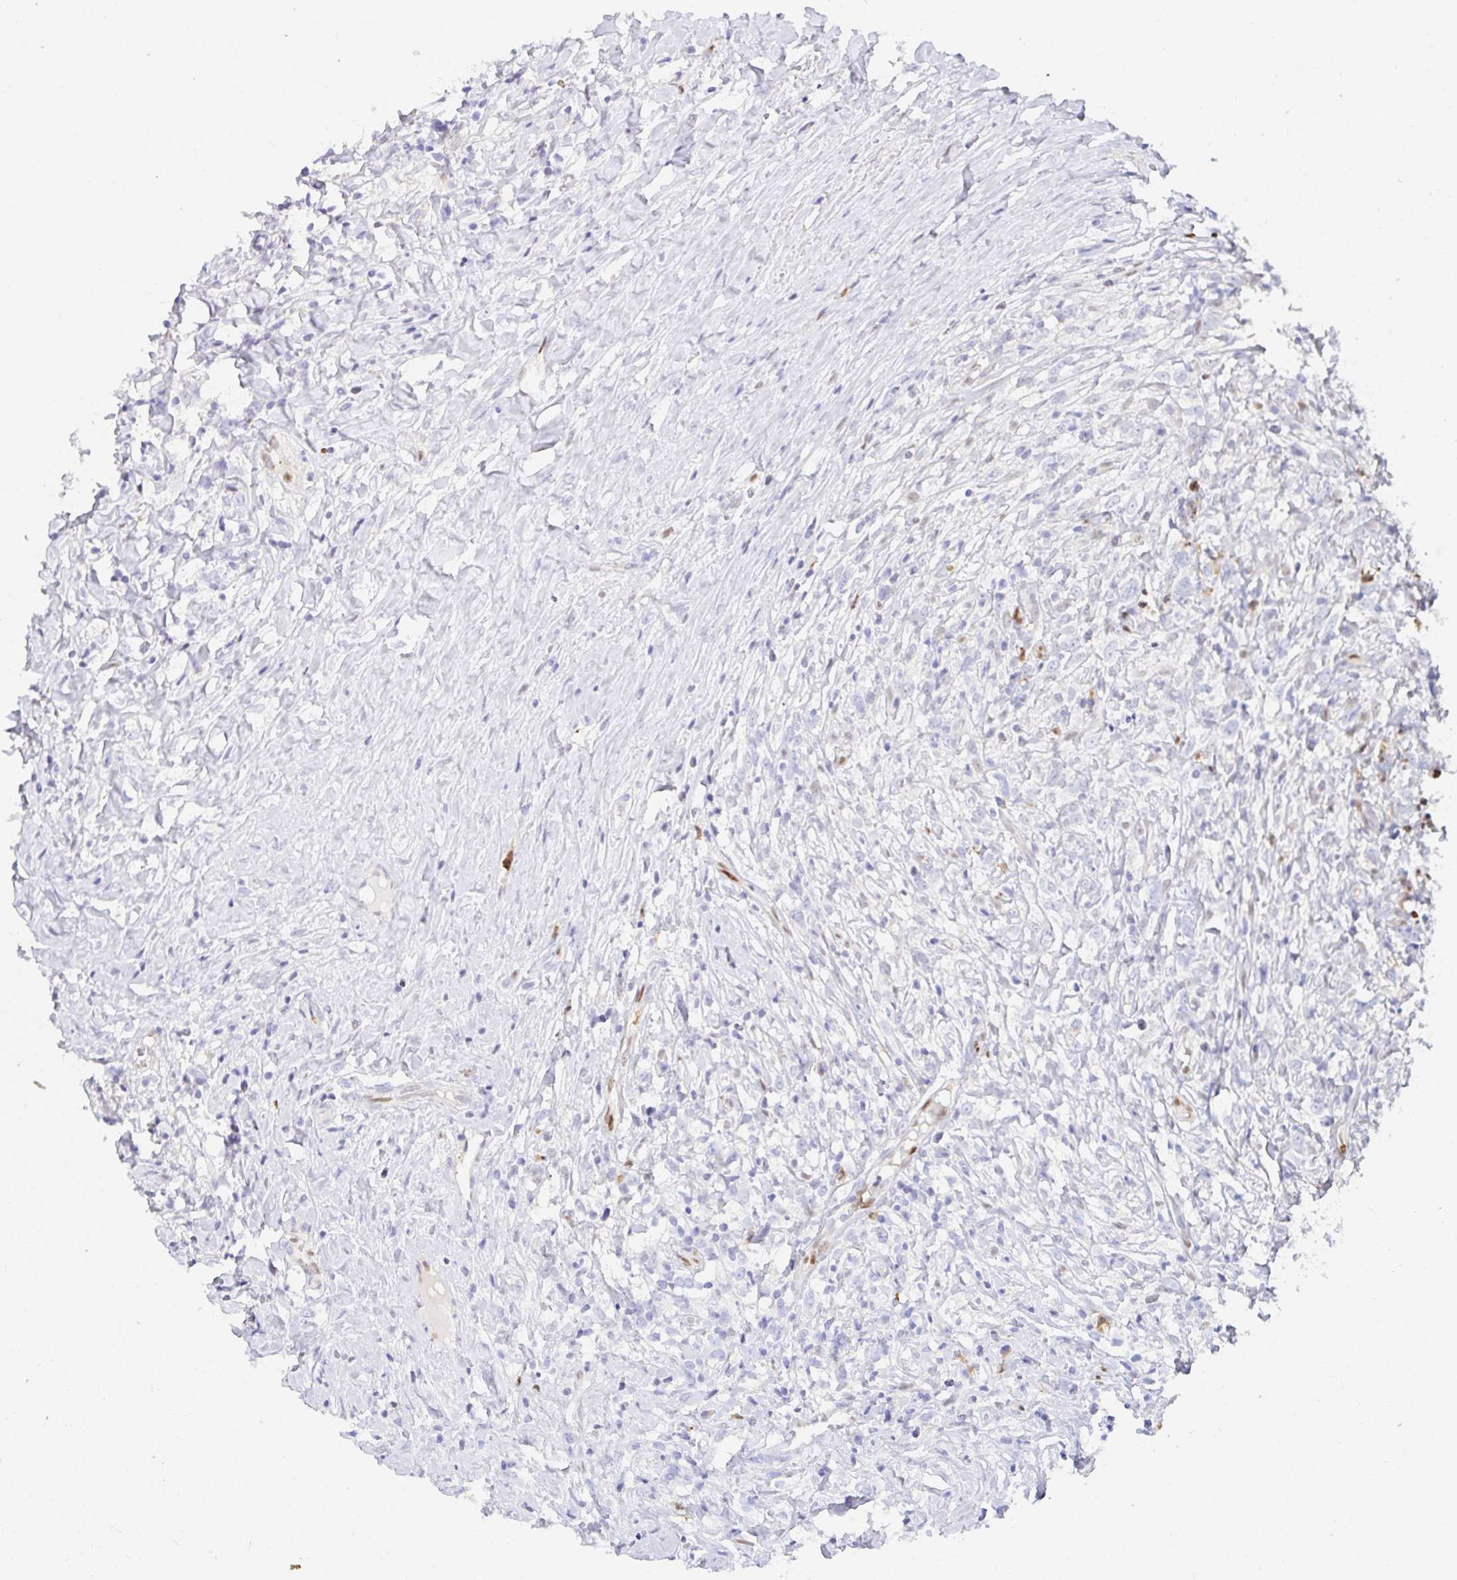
{"staining": {"intensity": "negative", "quantity": "none", "location": "none"}, "tissue": "lymphoma", "cell_type": "Tumor cells", "image_type": "cancer", "snomed": [{"axis": "morphology", "description": "Hodgkin's disease, NOS"}, {"axis": "topography", "description": "No Tissue"}], "caption": "Hodgkin's disease was stained to show a protein in brown. There is no significant positivity in tumor cells.", "gene": "HINFP", "patient": {"sex": "female", "age": 21}}